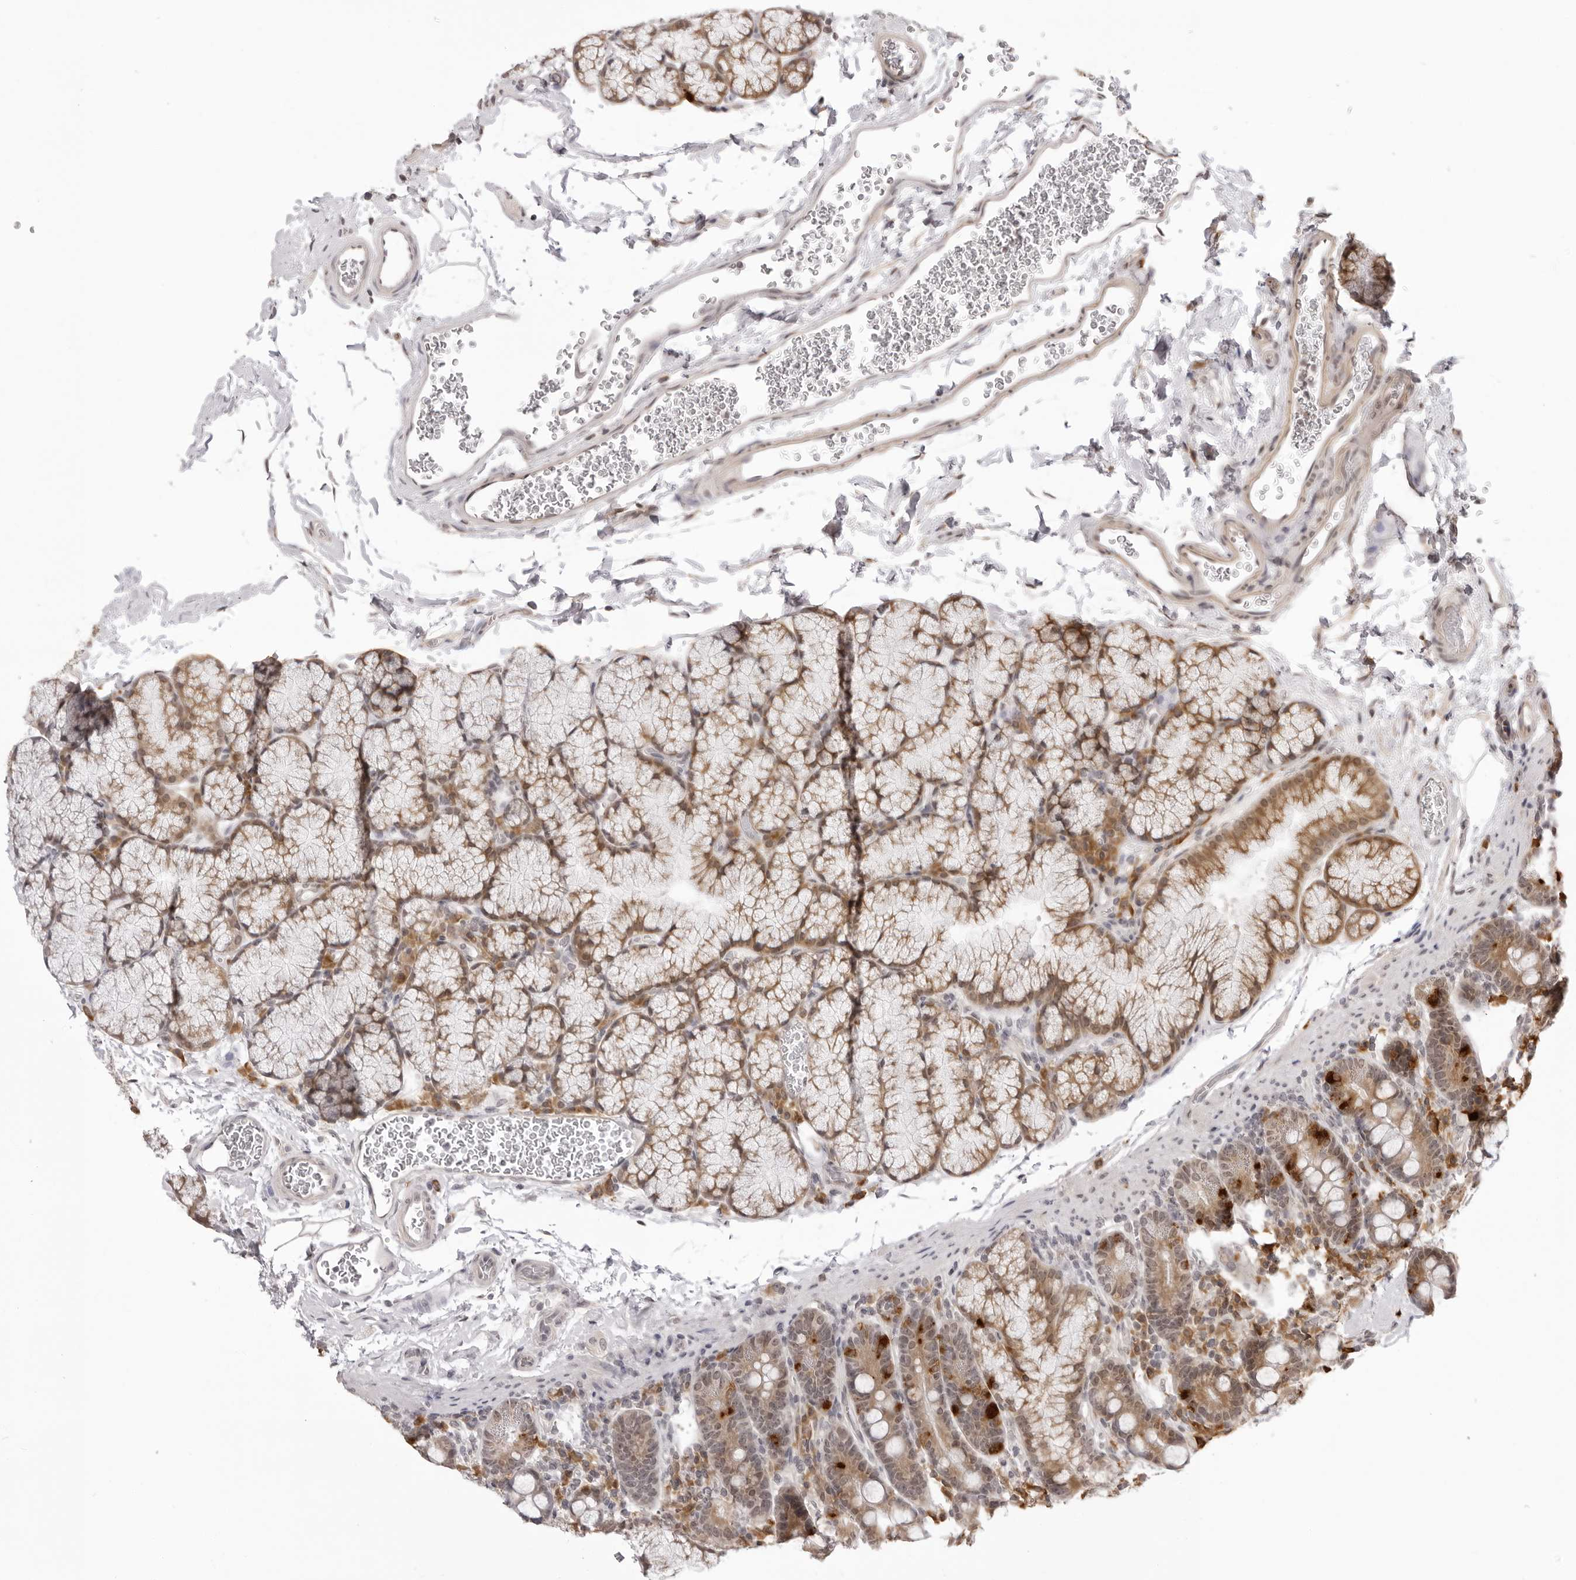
{"staining": {"intensity": "moderate", "quantity": ">75%", "location": "cytoplasmic/membranous"}, "tissue": "duodenum", "cell_type": "Glandular cells", "image_type": "normal", "snomed": [{"axis": "morphology", "description": "Normal tissue, NOS"}, {"axis": "topography", "description": "Duodenum"}], "caption": "Immunohistochemical staining of unremarkable duodenum exhibits >75% levels of moderate cytoplasmic/membranous protein positivity in about >75% of glandular cells. The staining is performed using DAB (3,3'-diaminobenzidine) brown chromogen to label protein expression. The nuclei are counter-stained blue using hematoxylin.", "gene": "ZC3H11A", "patient": {"sex": "male", "age": 35}}